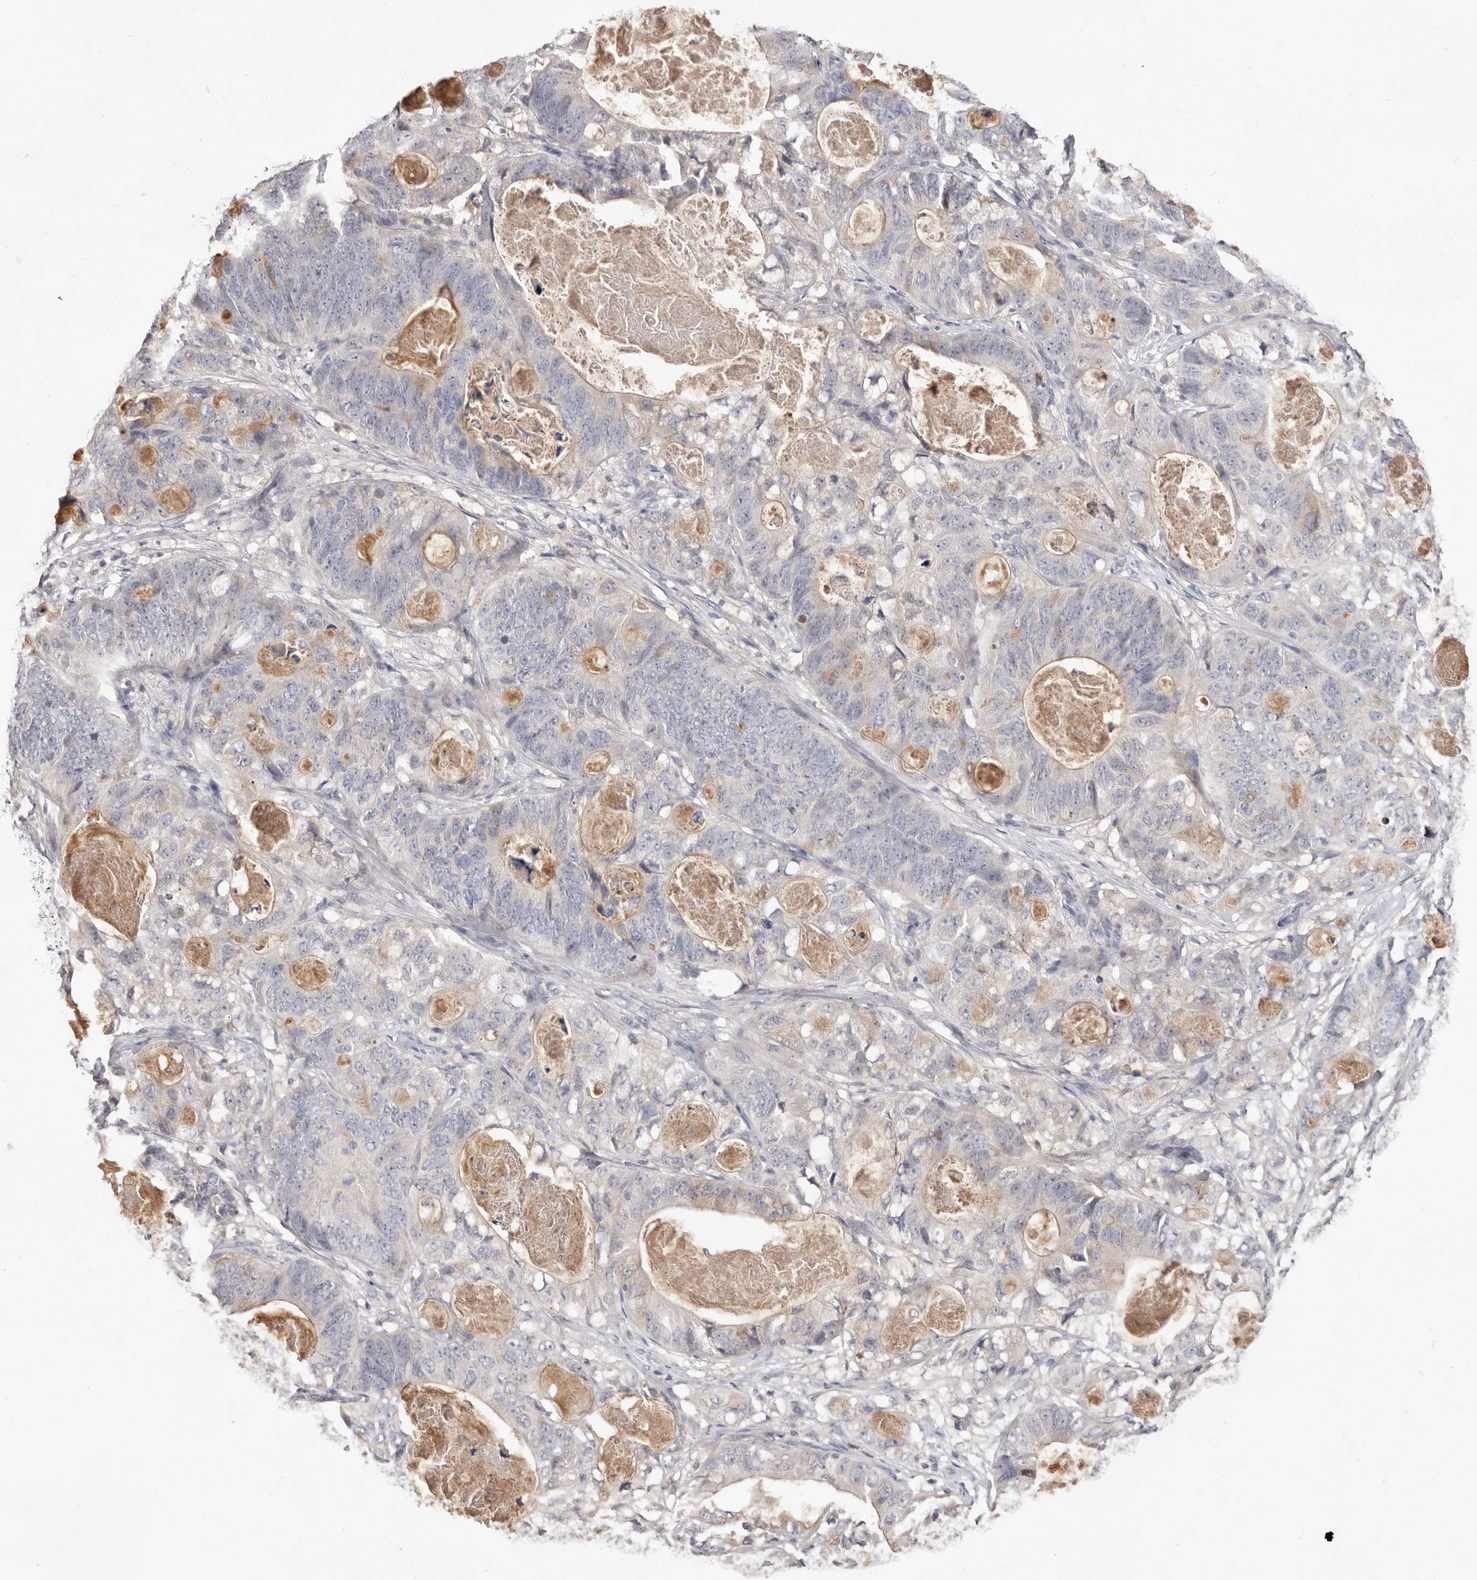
{"staining": {"intensity": "negative", "quantity": "none", "location": "none"}, "tissue": "stomach cancer", "cell_type": "Tumor cells", "image_type": "cancer", "snomed": [{"axis": "morphology", "description": "Normal tissue, NOS"}, {"axis": "morphology", "description": "Adenocarcinoma, NOS"}, {"axis": "topography", "description": "Stomach"}], "caption": "Immunohistochemistry (IHC) photomicrograph of neoplastic tissue: human stomach cancer (adenocarcinoma) stained with DAB (3,3'-diaminobenzidine) shows no significant protein staining in tumor cells.", "gene": "DOP1A", "patient": {"sex": "female", "age": 89}}